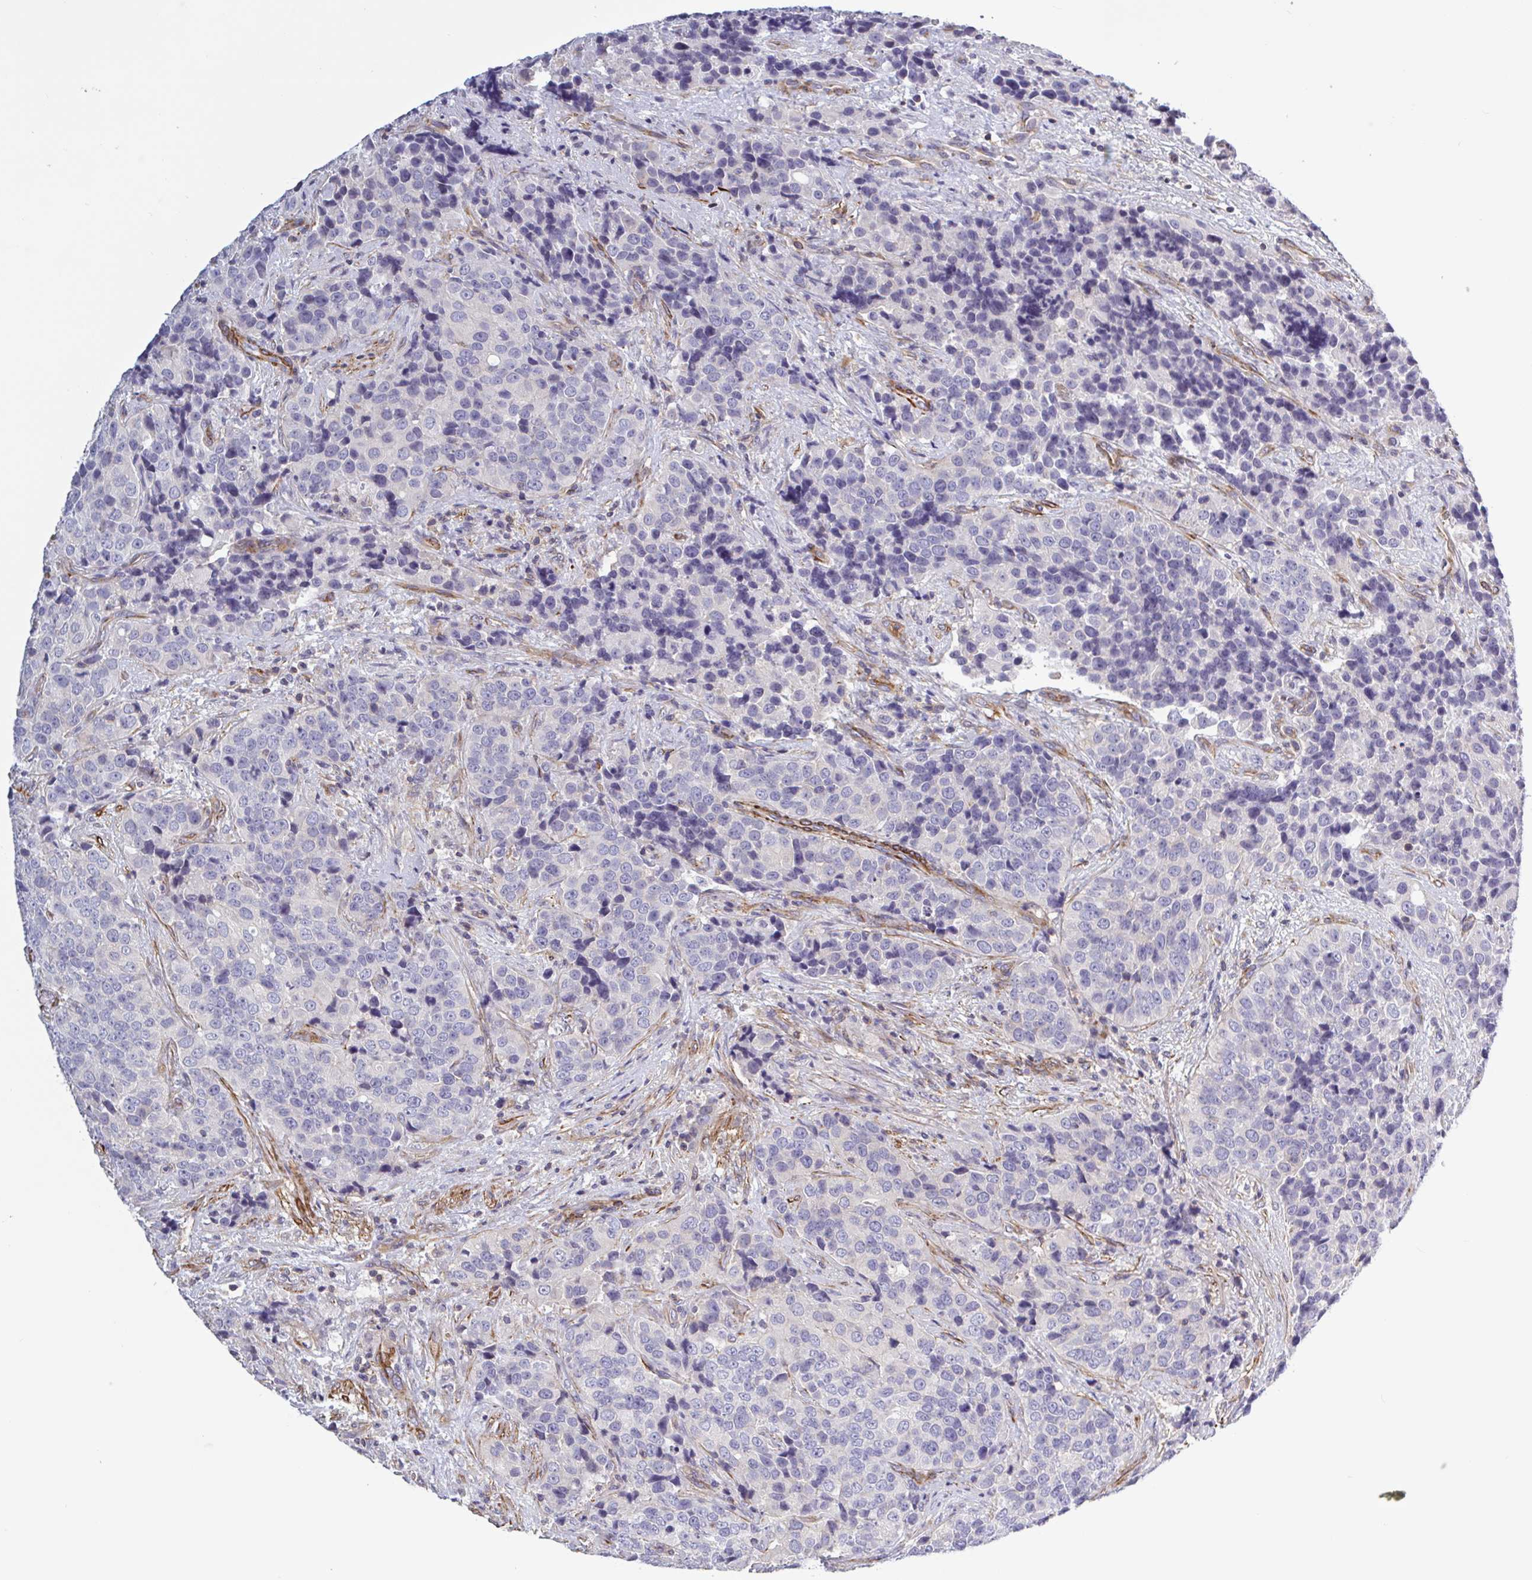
{"staining": {"intensity": "negative", "quantity": "none", "location": "none"}, "tissue": "urothelial cancer", "cell_type": "Tumor cells", "image_type": "cancer", "snomed": [{"axis": "morphology", "description": "Urothelial carcinoma, NOS"}, {"axis": "topography", "description": "Urinary bladder"}], "caption": "Transitional cell carcinoma stained for a protein using immunohistochemistry exhibits no positivity tumor cells.", "gene": "SHISA7", "patient": {"sex": "male", "age": 52}}